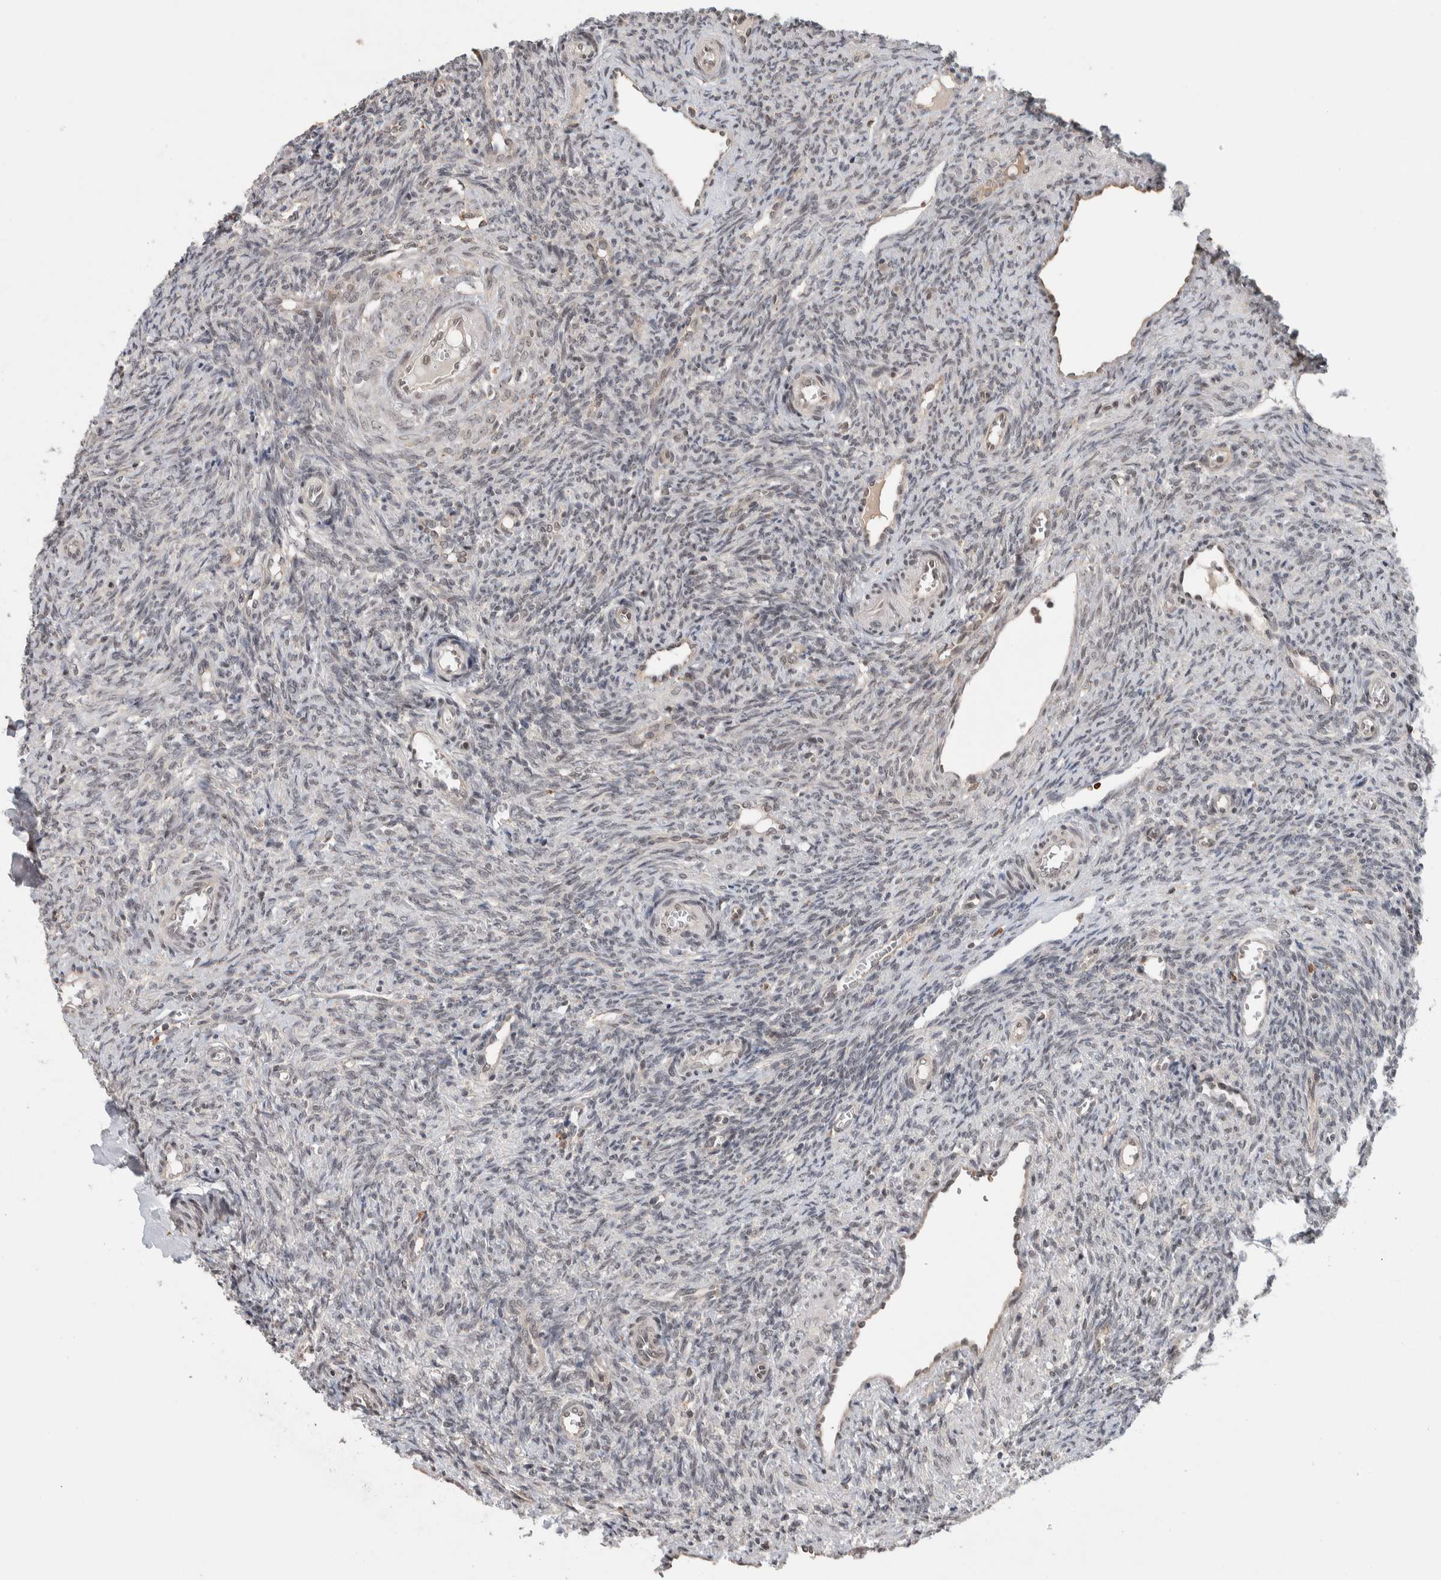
{"staining": {"intensity": "weak", "quantity": "25%-75%", "location": "cytoplasmic/membranous"}, "tissue": "ovary", "cell_type": "Follicle cells", "image_type": "normal", "snomed": [{"axis": "morphology", "description": "Normal tissue, NOS"}, {"axis": "topography", "description": "Ovary"}], "caption": "Ovary stained for a protein (brown) reveals weak cytoplasmic/membranous positive staining in about 25%-75% of follicle cells.", "gene": "KCNK1", "patient": {"sex": "female", "age": 41}}